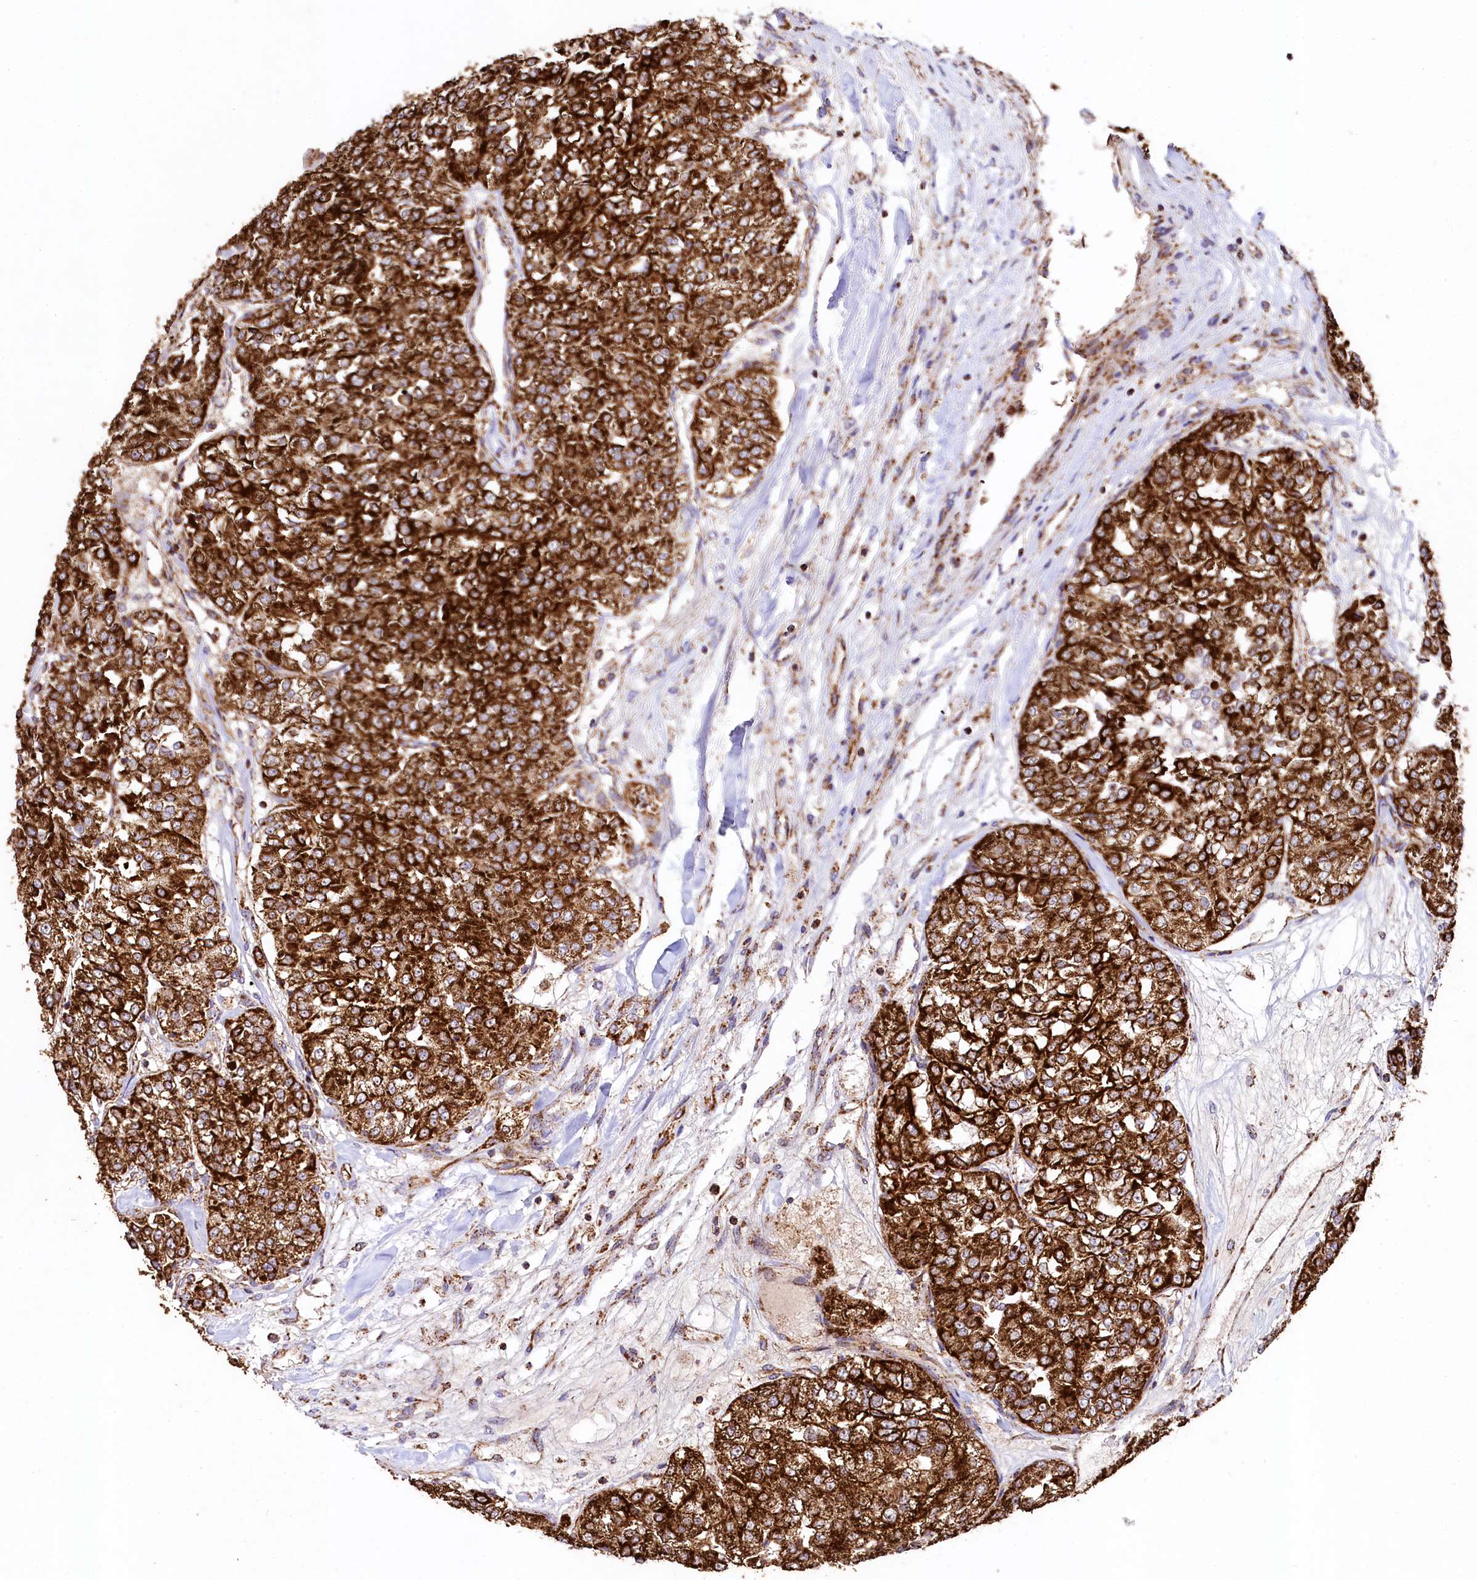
{"staining": {"intensity": "strong", "quantity": ">75%", "location": "cytoplasmic/membranous"}, "tissue": "renal cancer", "cell_type": "Tumor cells", "image_type": "cancer", "snomed": [{"axis": "morphology", "description": "Adenocarcinoma, NOS"}, {"axis": "topography", "description": "Kidney"}], "caption": "The micrograph demonstrates staining of adenocarcinoma (renal), revealing strong cytoplasmic/membranous protein expression (brown color) within tumor cells.", "gene": "CLYBL", "patient": {"sex": "female", "age": 63}}